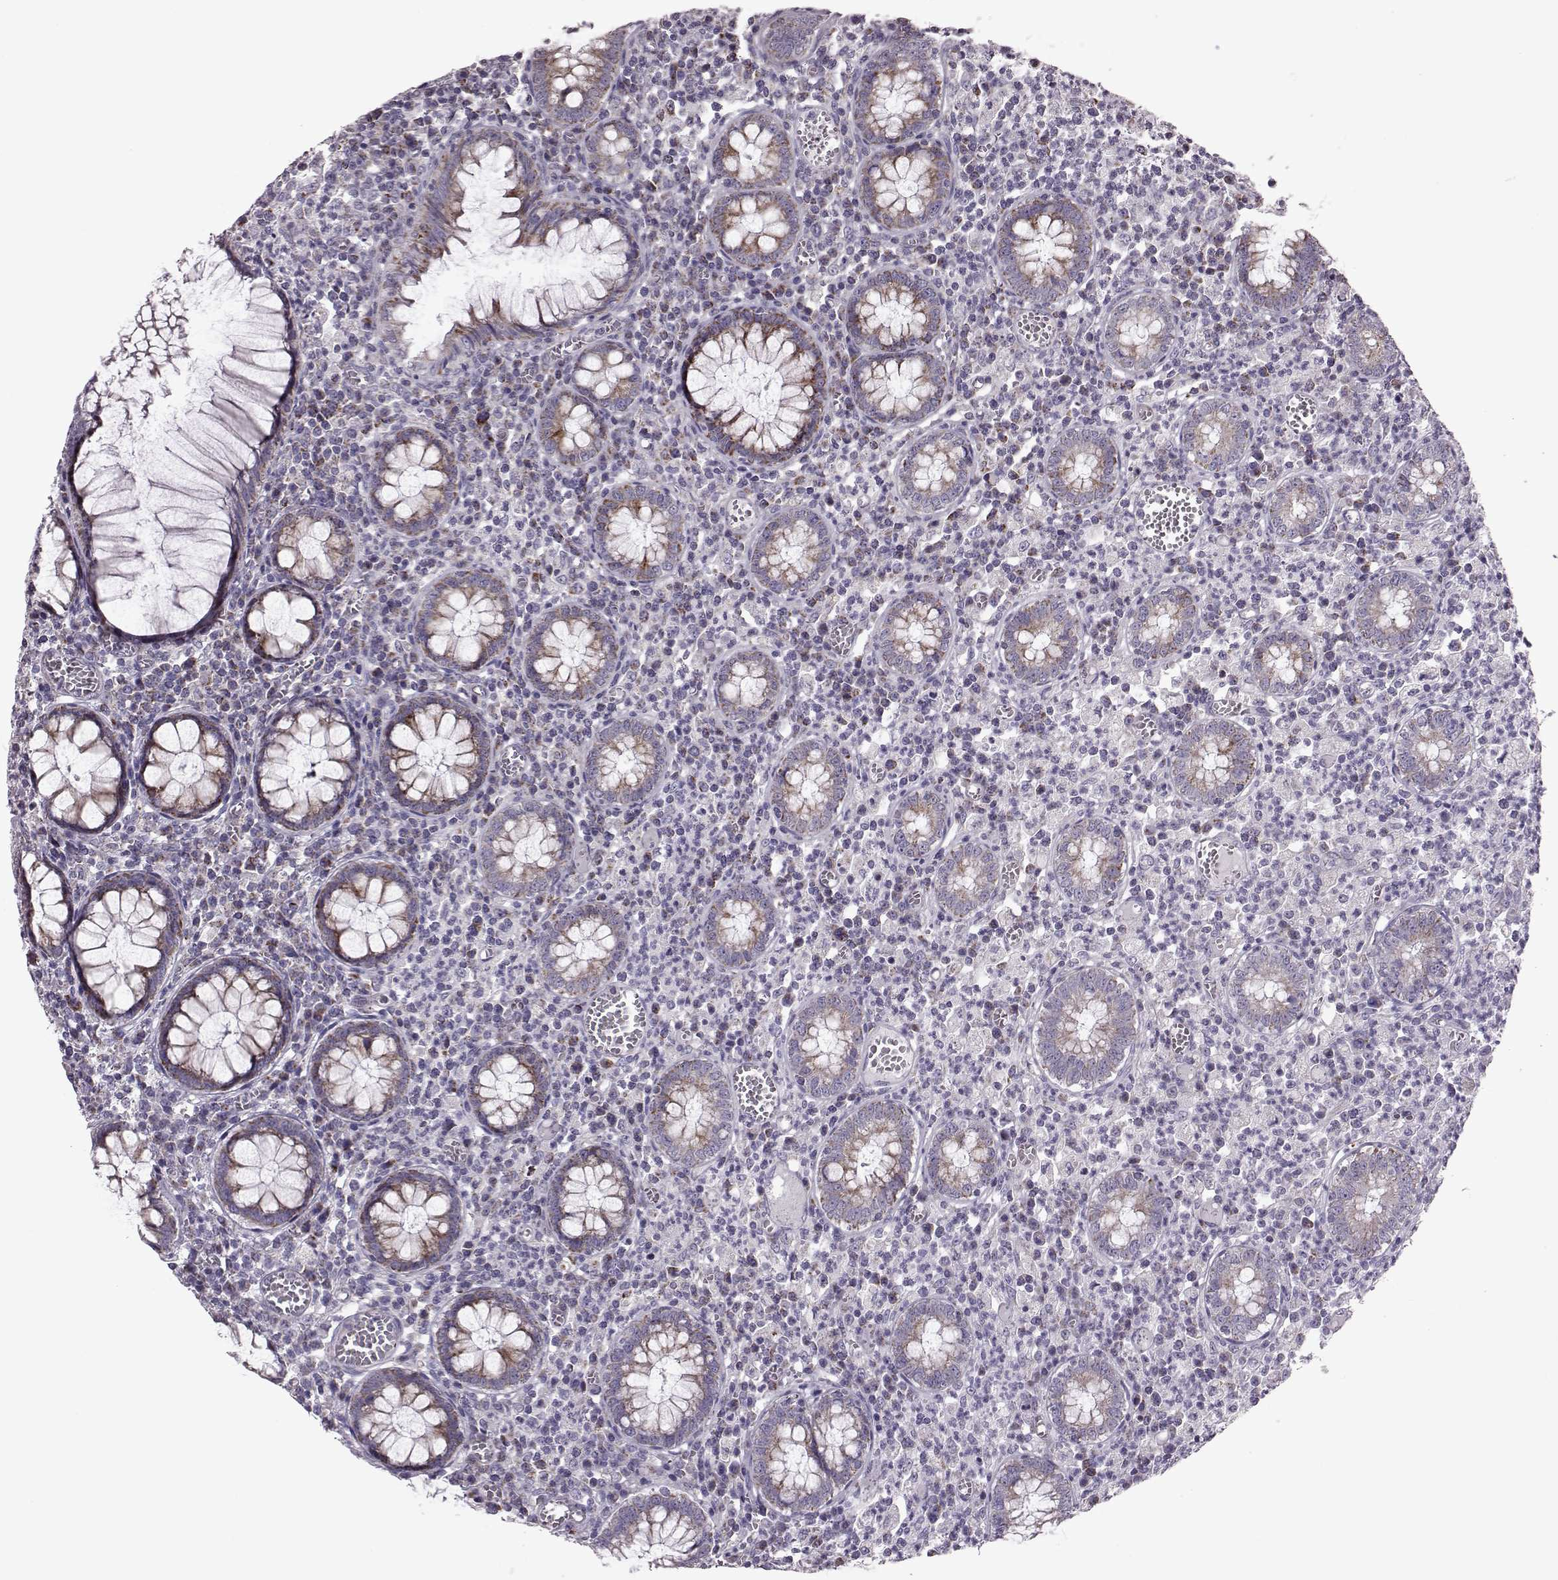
{"staining": {"intensity": "moderate", "quantity": ">75%", "location": "cytoplasmic/membranous"}, "tissue": "colorectal cancer", "cell_type": "Tumor cells", "image_type": "cancer", "snomed": [{"axis": "morphology", "description": "Normal tissue, NOS"}, {"axis": "morphology", "description": "Adenocarcinoma, NOS"}, {"axis": "topography", "description": "Colon"}], "caption": "A high-resolution histopathology image shows immunohistochemistry (IHC) staining of colorectal adenocarcinoma, which demonstrates moderate cytoplasmic/membranous expression in approximately >75% of tumor cells.", "gene": "RIMS2", "patient": {"sex": "male", "age": 65}}